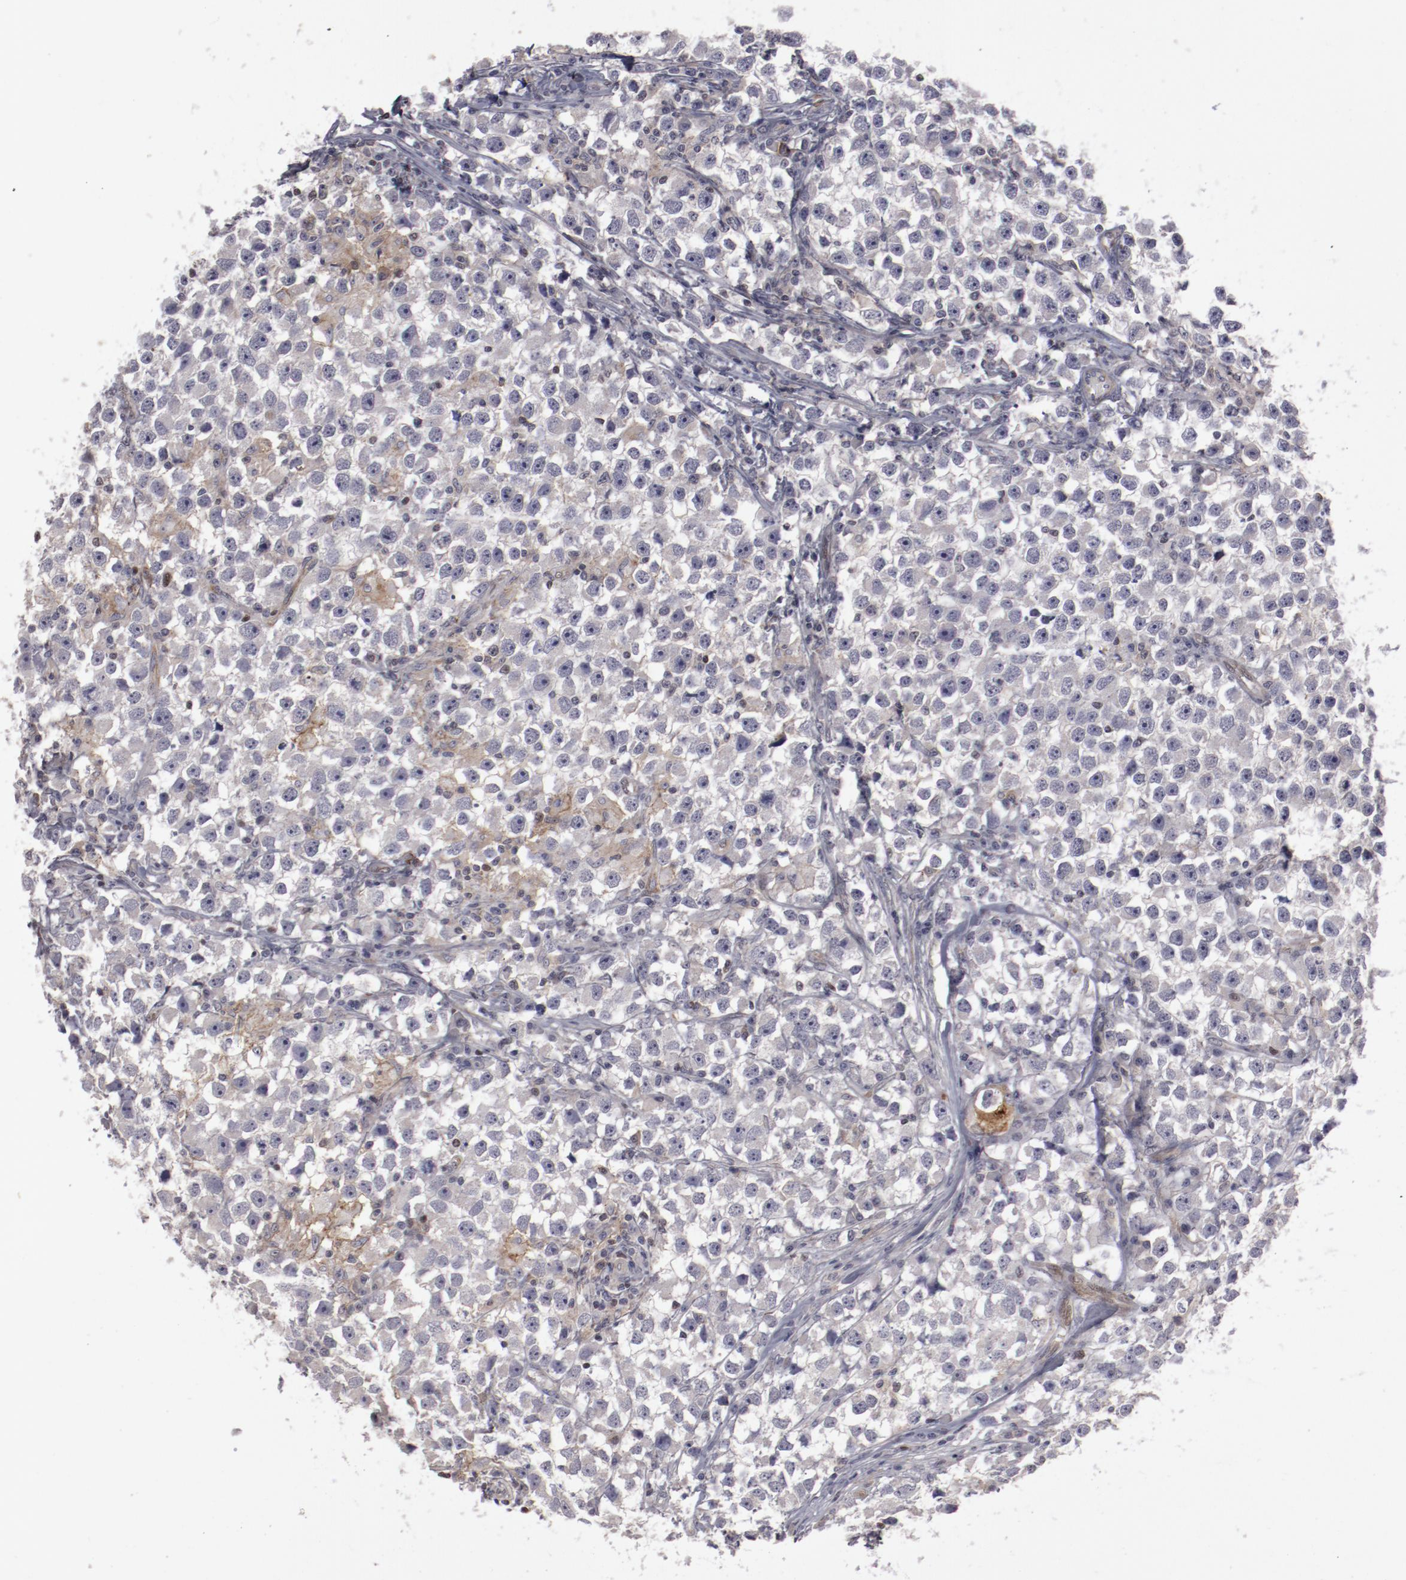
{"staining": {"intensity": "negative", "quantity": "none", "location": "none"}, "tissue": "testis cancer", "cell_type": "Tumor cells", "image_type": "cancer", "snomed": [{"axis": "morphology", "description": "Seminoma, NOS"}, {"axis": "topography", "description": "Testis"}], "caption": "The IHC micrograph has no significant staining in tumor cells of seminoma (testis) tissue. The staining is performed using DAB (3,3'-diaminobenzidine) brown chromogen with nuclei counter-stained in using hematoxylin.", "gene": "LEF1", "patient": {"sex": "male", "age": 33}}